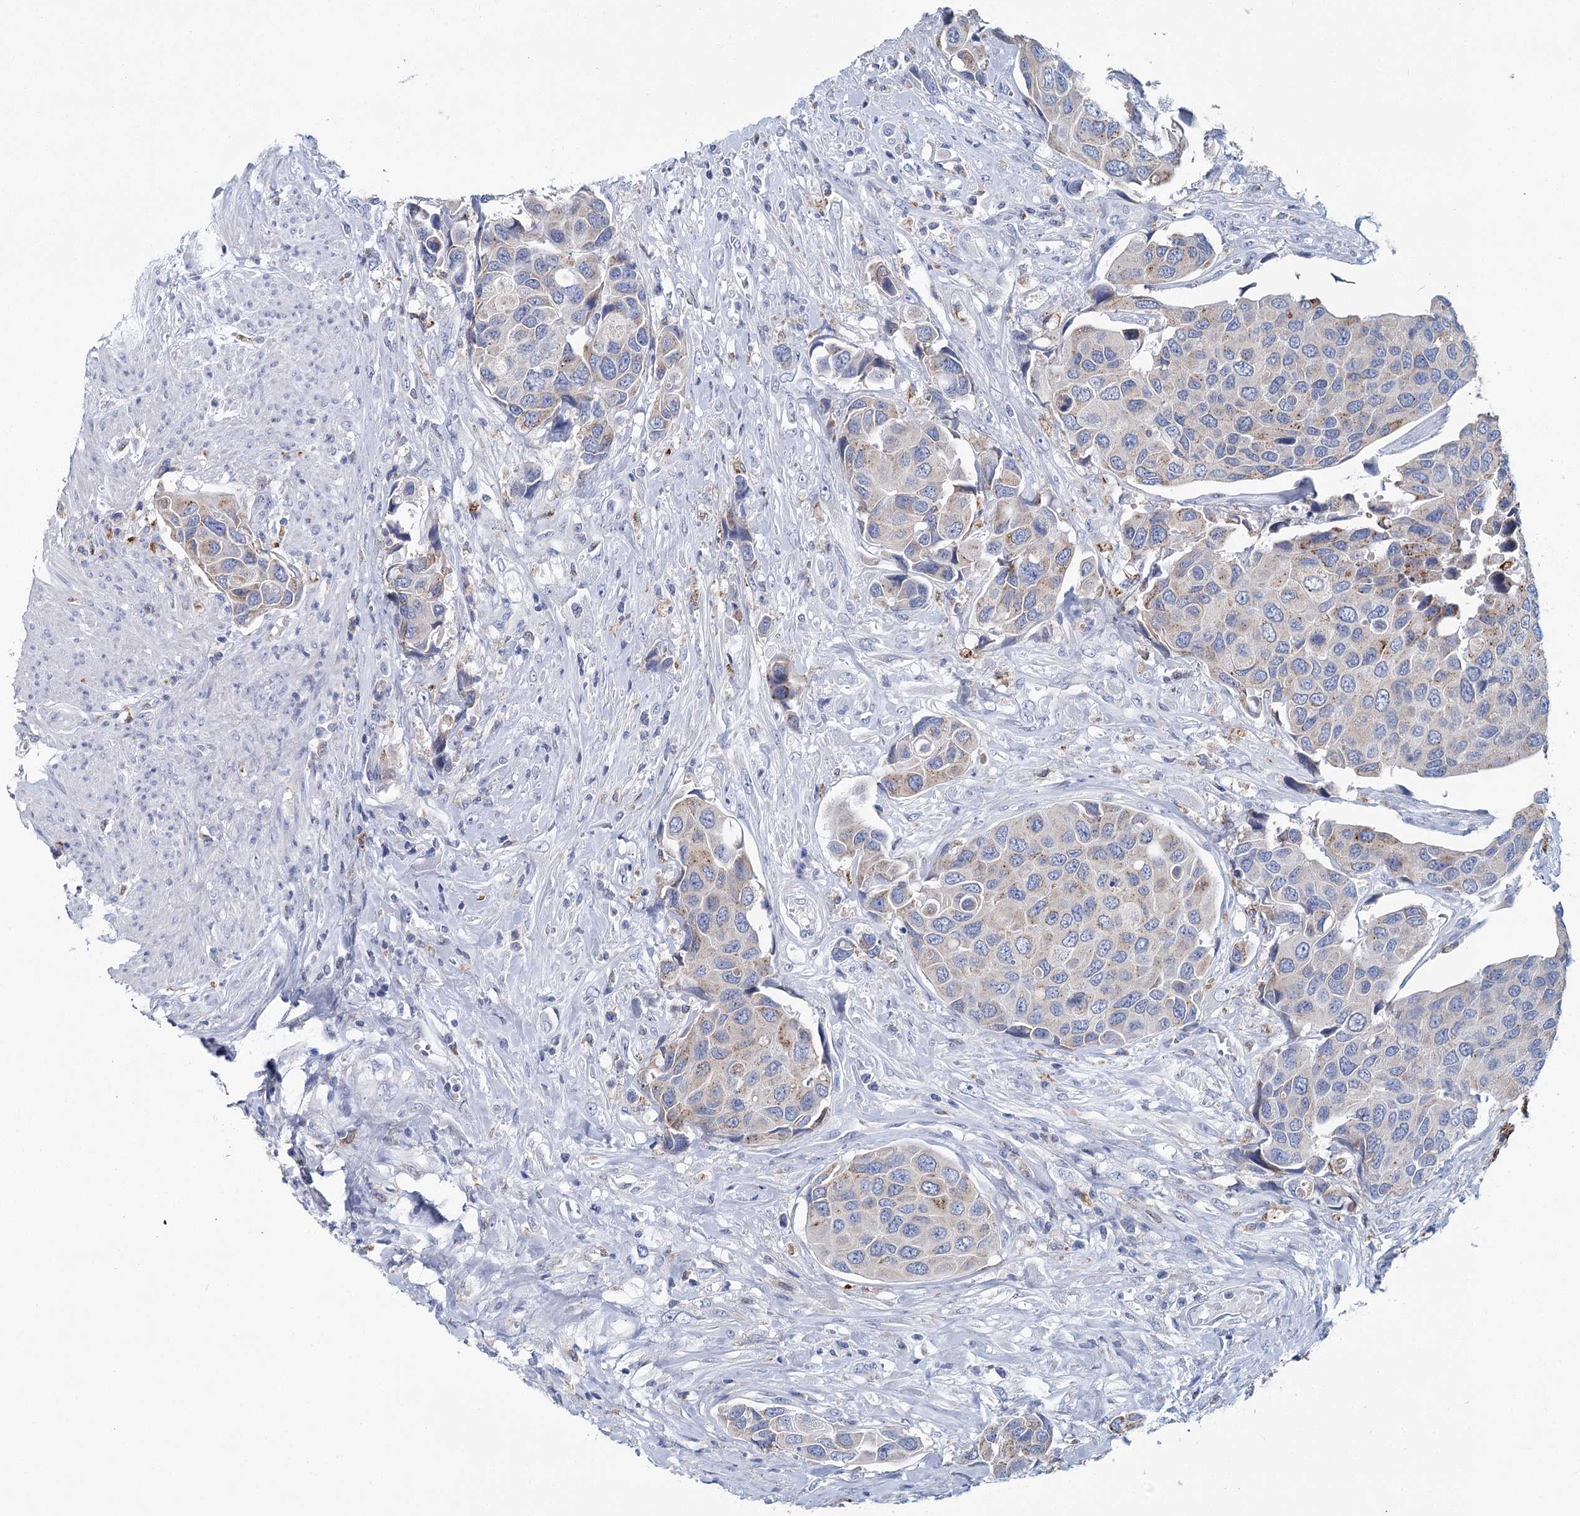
{"staining": {"intensity": "negative", "quantity": "none", "location": "none"}, "tissue": "urothelial cancer", "cell_type": "Tumor cells", "image_type": "cancer", "snomed": [{"axis": "morphology", "description": "Urothelial carcinoma, High grade"}, {"axis": "topography", "description": "Urinary bladder"}], "caption": "DAB (3,3'-diaminobenzidine) immunohistochemical staining of human high-grade urothelial carcinoma displays no significant staining in tumor cells. (Stains: DAB immunohistochemistry (IHC) with hematoxylin counter stain, Microscopy: brightfield microscopy at high magnification).", "gene": "METTL7B", "patient": {"sex": "male", "age": 74}}